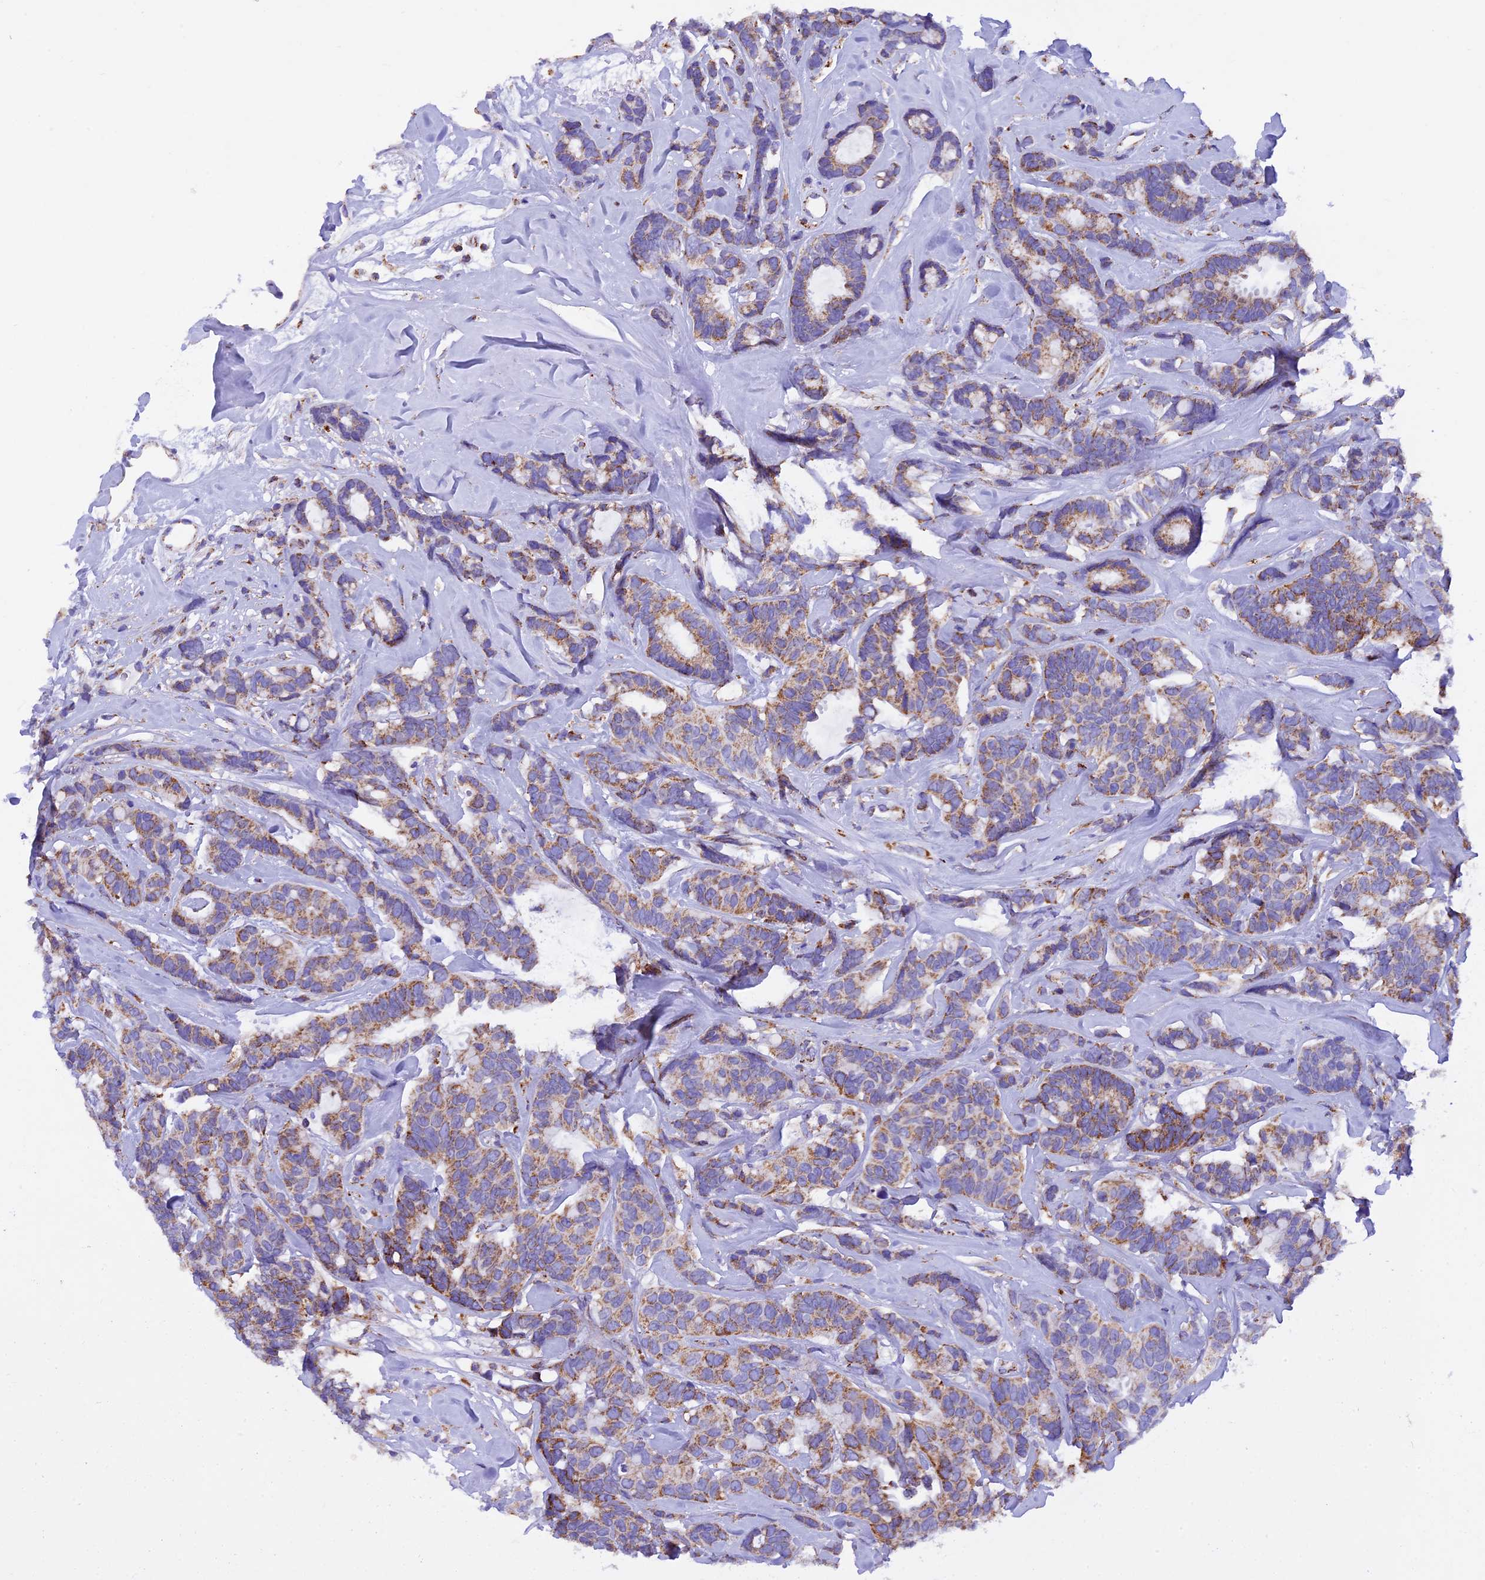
{"staining": {"intensity": "moderate", "quantity": "25%-75%", "location": "cytoplasmic/membranous"}, "tissue": "breast cancer", "cell_type": "Tumor cells", "image_type": "cancer", "snomed": [{"axis": "morphology", "description": "Duct carcinoma"}, {"axis": "topography", "description": "Breast"}], "caption": "DAB immunohistochemical staining of human breast cancer (infiltrating ductal carcinoma) shows moderate cytoplasmic/membranous protein expression in about 25%-75% of tumor cells. (DAB (3,3'-diaminobenzidine) IHC with brightfield microscopy, high magnification).", "gene": "SLC8B1", "patient": {"sex": "female", "age": 87}}